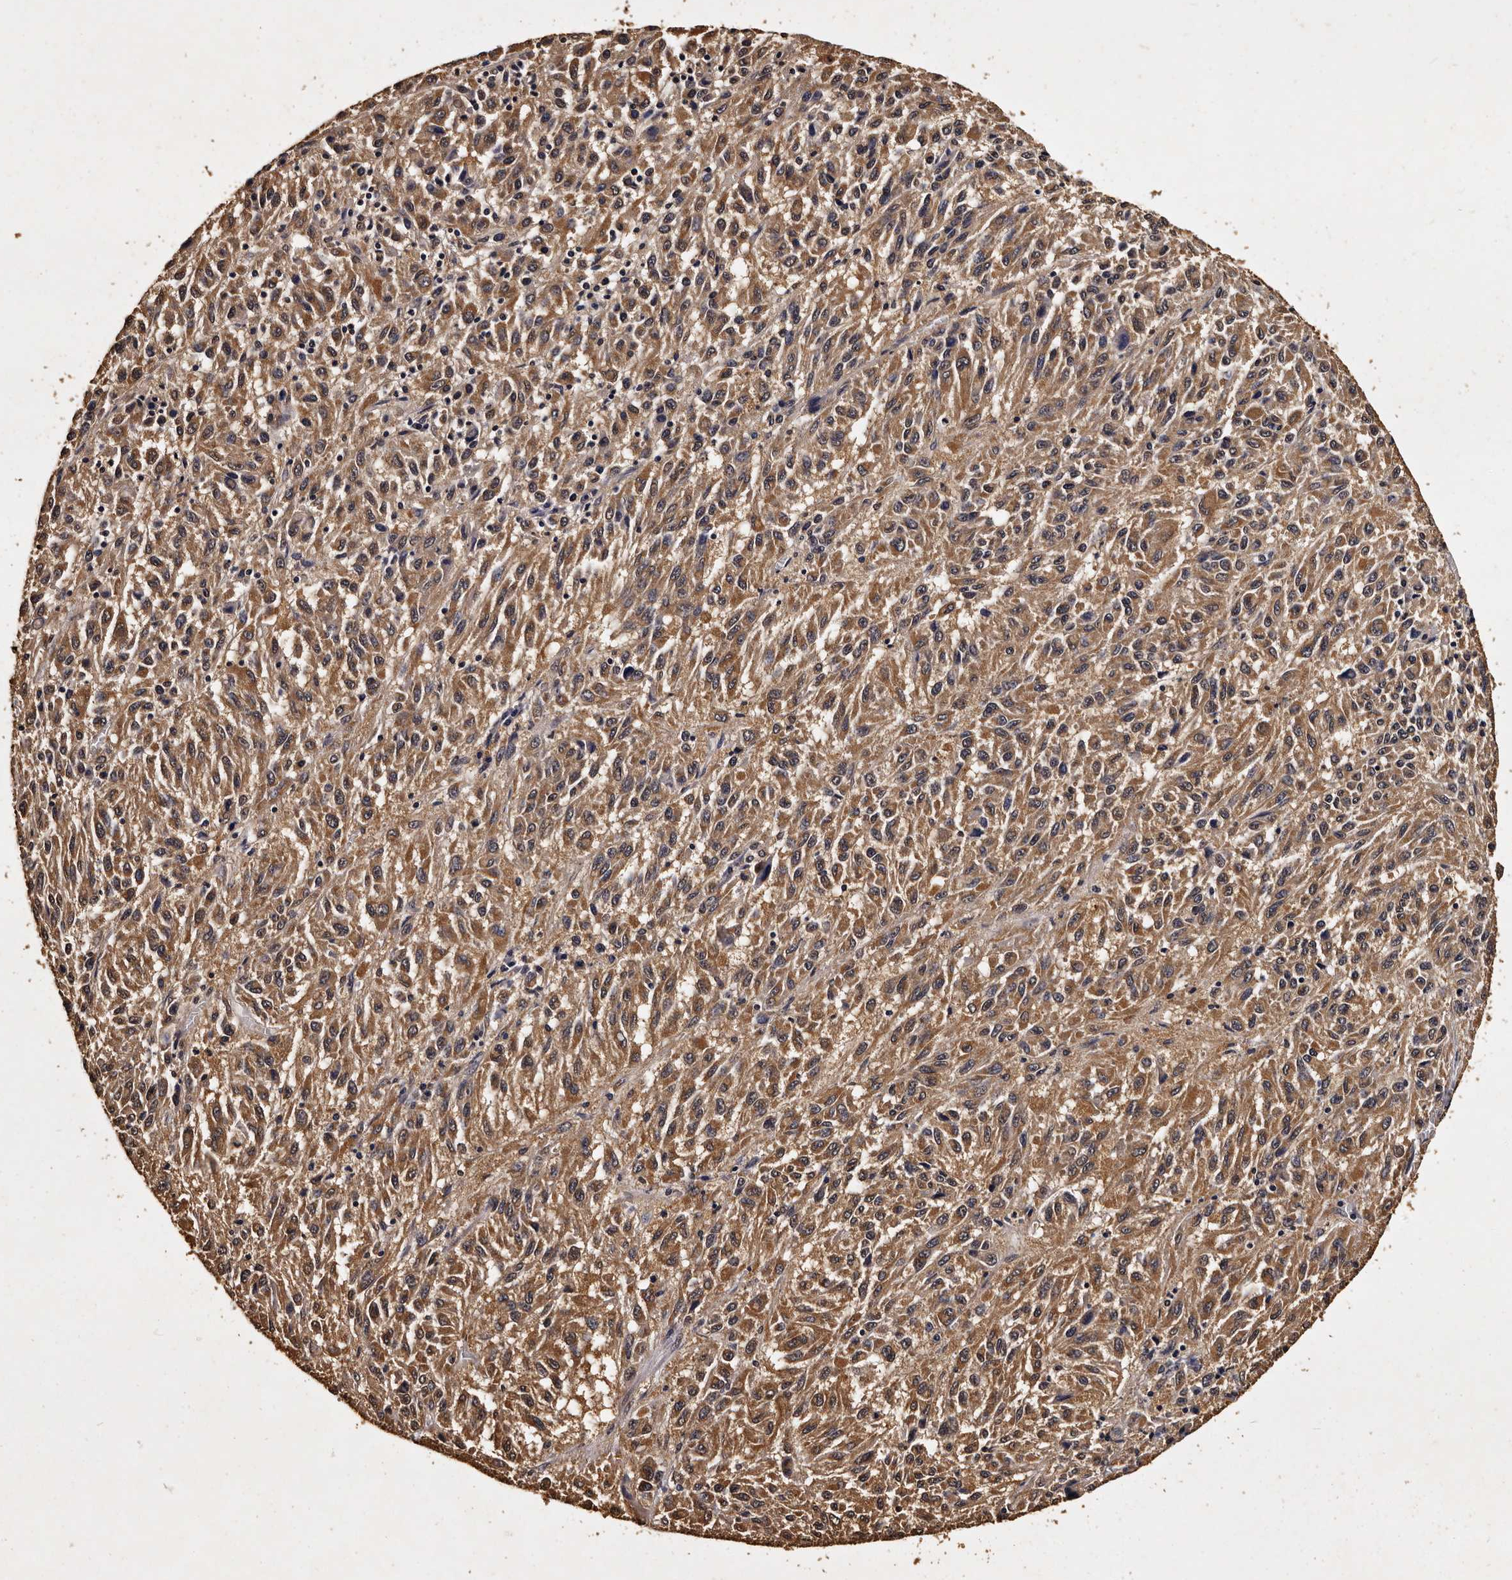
{"staining": {"intensity": "moderate", "quantity": ">75%", "location": "cytoplasmic/membranous"}, "tissue": "melanoma", "cell_type": "Tumor cells", "image_type": "cancer", "snomed": [{"axis": "morphology", "description": "Malignant melanoma, Metastatic site"}, {"axis": "topography", "description": "Lung"}], "caption": "About >75% of tumor cells in malignant melanoma (metastatic site) exhibit moderate cytoplasmic/membranous protein expression as visualized by brown immunohistochemical staining.", "gene": "PARS2", "patient": {"sex": "male", "age": 64}}